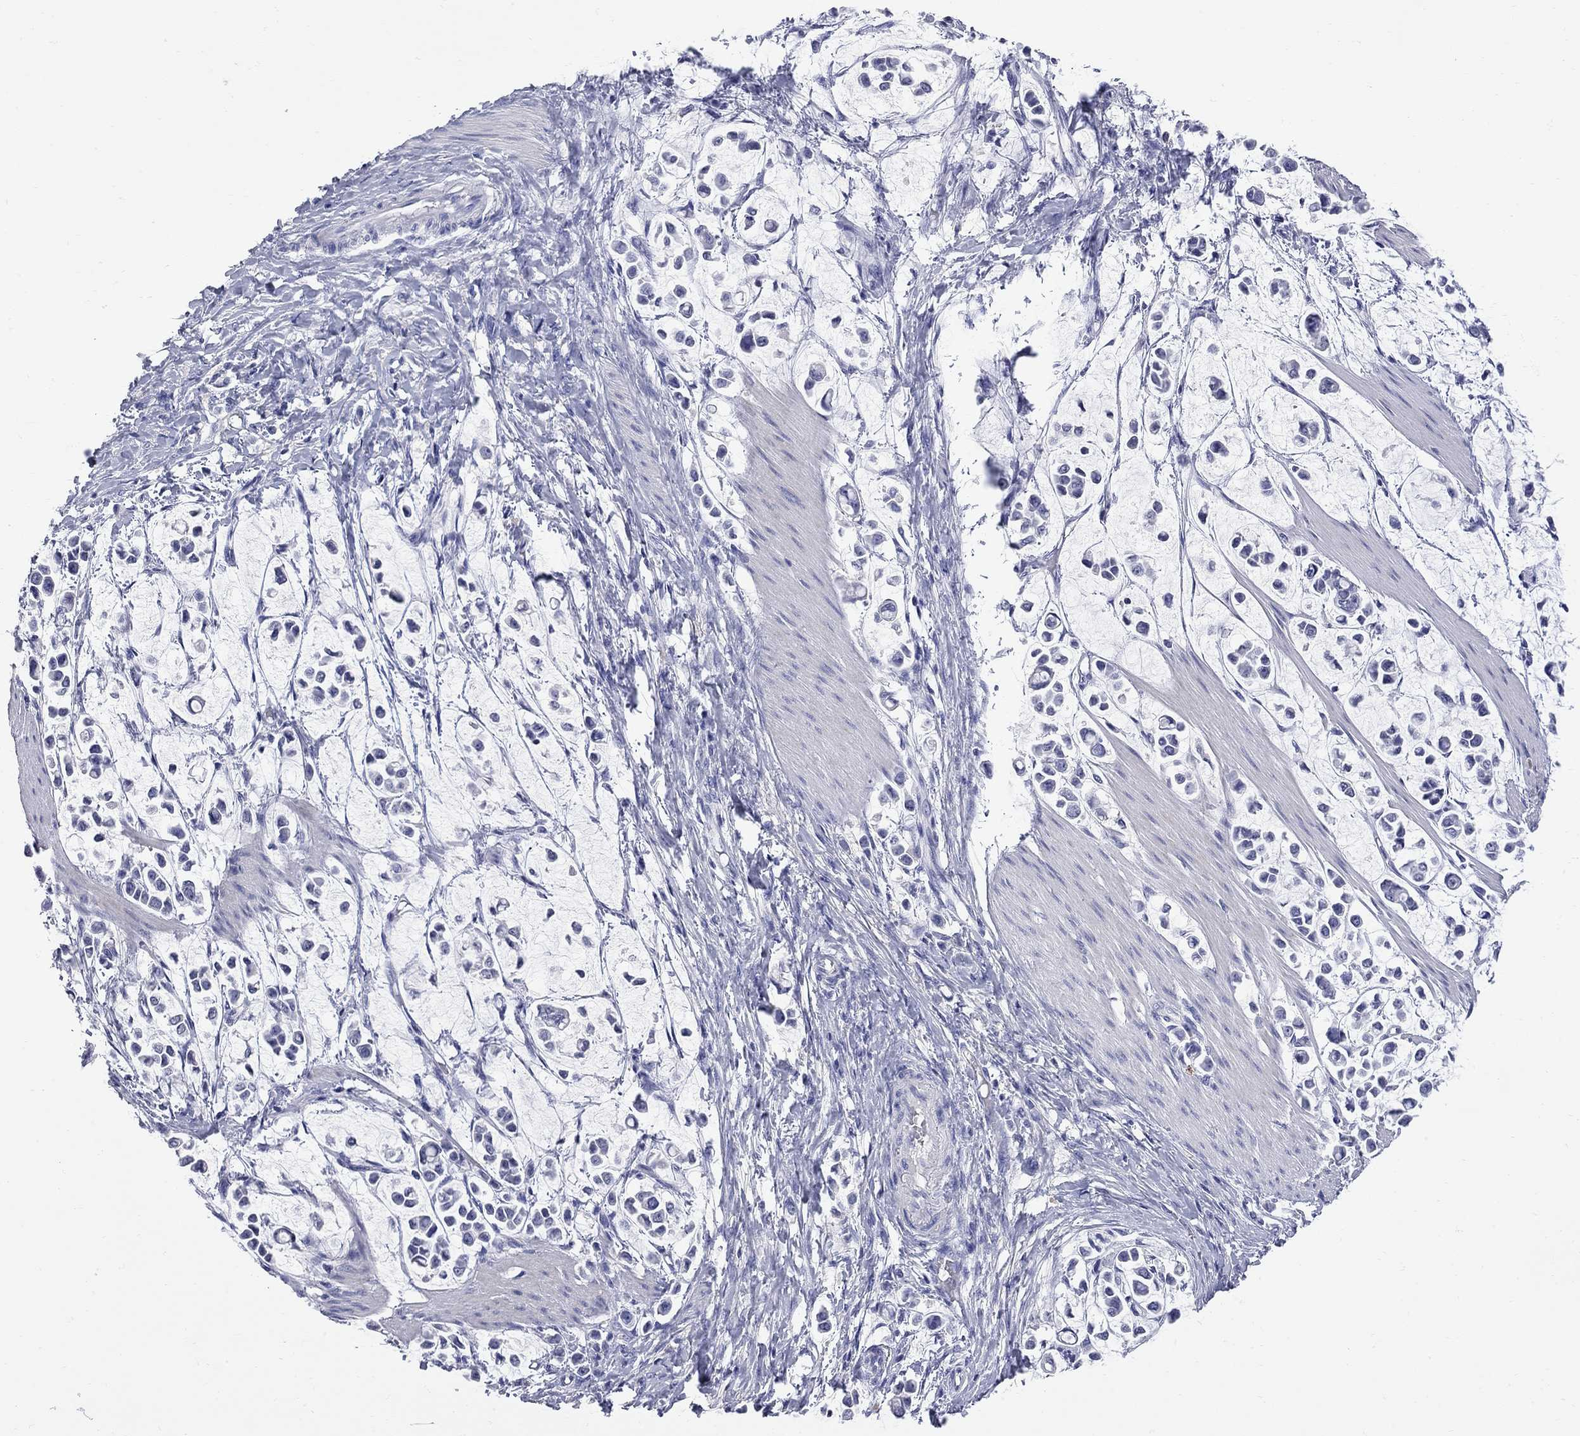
{"staining": {"intensity": "negative", "quantity": "none", "location": "none"}, "tissue": "stomach cancer", "cell_type": "Tumor cells", "image_type": "cancer", "snomed": [{"axis": "morphology", "description": "Adenocarcinoma, NOS"}, {"axis": "topography", "description": "Stomach"}], "caption": "High magnification brightfield microscopy of stomach cancer stained with DAB (brown) and counterstained with hematoxylin (blue): tumor cells show no significant expression.", "gene": "FAM221B", "patient": {"sex": "male", "age": 82}}